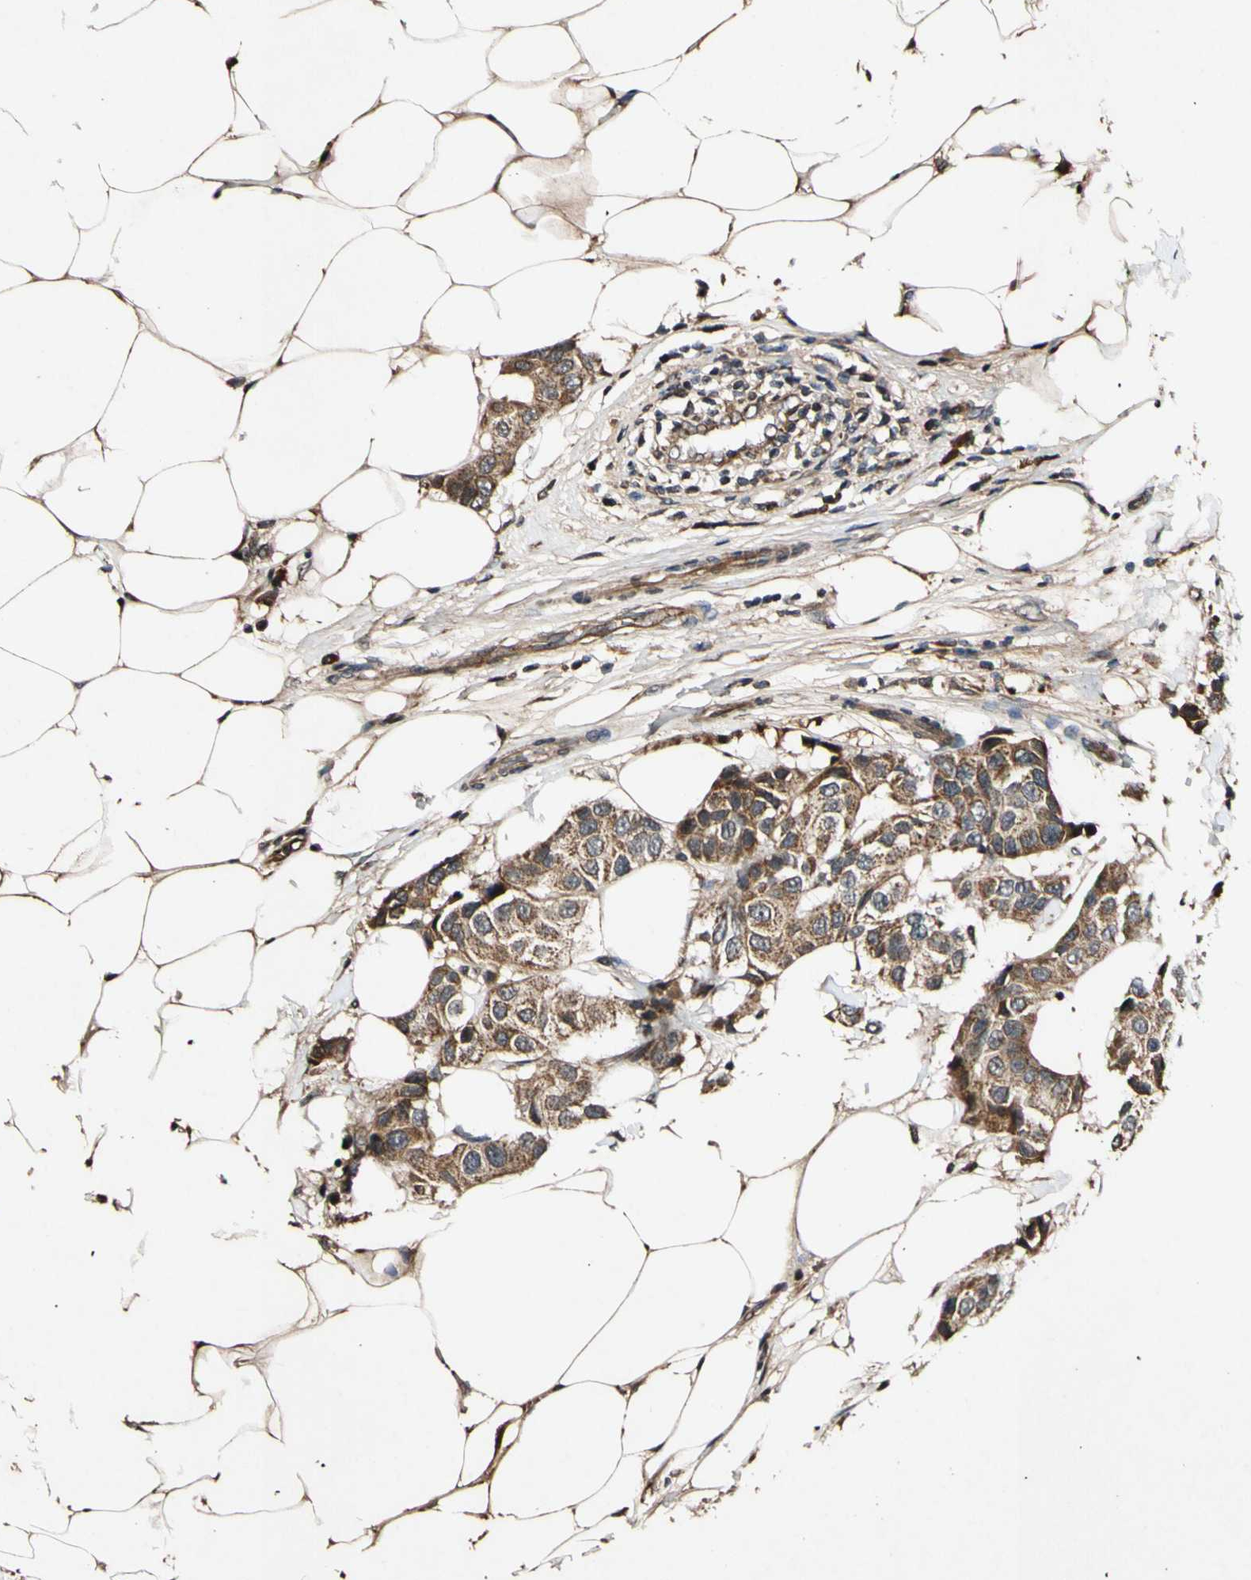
{"staining": {"intensity": "strong", "quantity": ">75%", "location": "cytoplasmic/membranous"}, "tissue": "breast cancer", "cell_type": "Tumor cells", "image_type": "cancer", "snomed": [{"axis": "morphology", "description": "Normal tissue, NOS"}, {"axis": "morphology", "description": "Duct carcinoma"}, {"axis": "topography", "description": "Breast"}], "caption": "Immunohistochemistry of human breast cancer reveals high levels of strong cytoplasmic/membranous expression in about >75% of tumor cells.", "gene": "PLAT", "patient": {"sex": "female", "age": 39}}